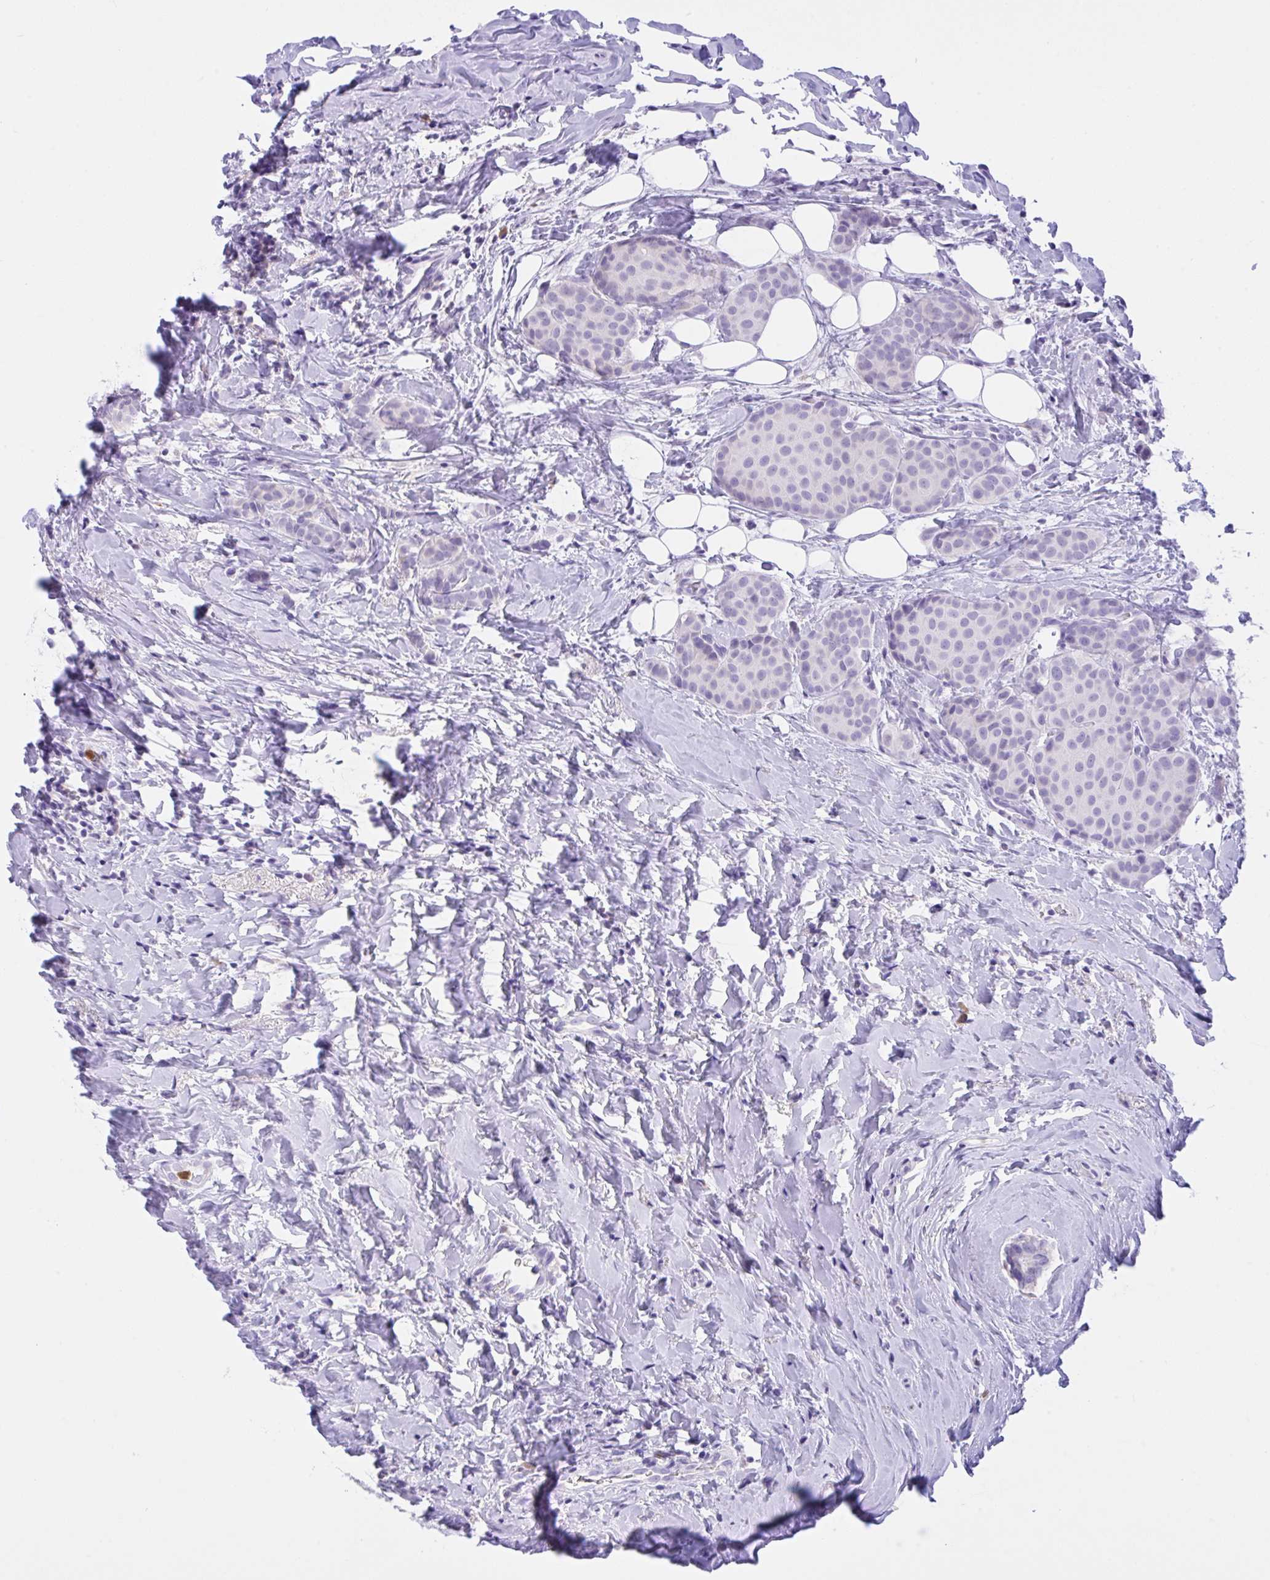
{"staining": {"intensity": "negative", "quantity": "none", "location": "none"}, "tissue": "breast cancer", "cell_type": "Tumor cells", "image_type": "cancer", "snomed": [{"axis": "morphology", "description": "Duct carcinoma"}, {"axis": "topography", "description": "Breast"}], "caption": "Tumor cells show no significant positivity in breast cancer. (DAB (3,3'-diaminobenzidine) immunohistochemistry visualized using brightfield microscopy, high magnification).", "gene": "NCF1", "patient": {"sex": "female", "age": 70}}